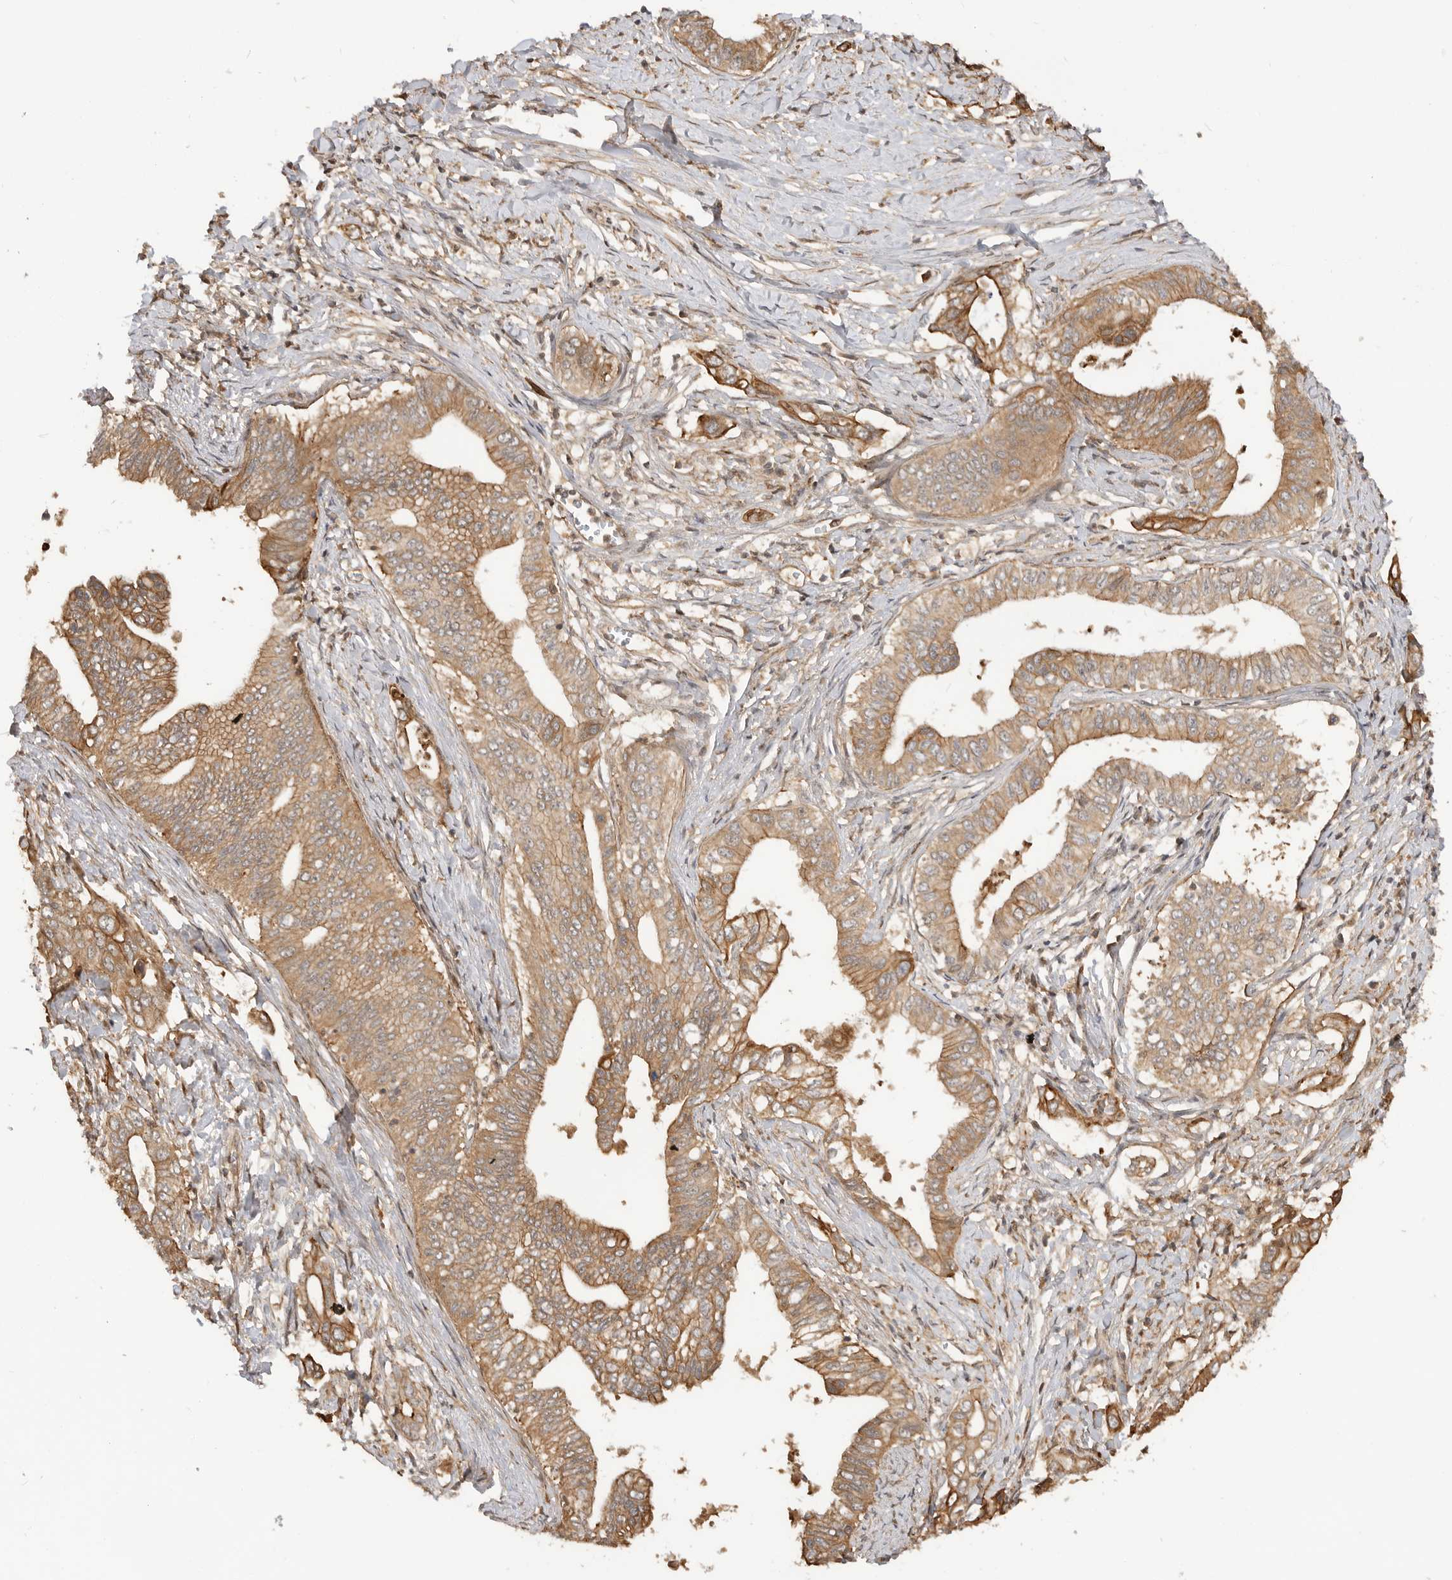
{"staining": {"intensity": "moderate", "quantity": ">75%", "location": "cytoplasmic/membranous"}, "tissue": "pancreatic cancer", "cell_type": "Tumor cells", "image_type": "cancer", "snomed": [{"axis": "morphology", "description": "Normal tissue, NOS"}, {"axis": "morphology", "description": "Adenocarcinoma, NOS"}, {"axis": "topography", "description": "Pancreas"}, {"axis": "topography", "description": "Peripheral nerve tissue"}], "caption": "Protein expression analysis of pancreatic cancer exhibits moderate cytoplasmic/membranous positivity in approximately >75% of tumor cells.", "gene": "ADPRS", "patient": {"sex": "male", "age": 59}}